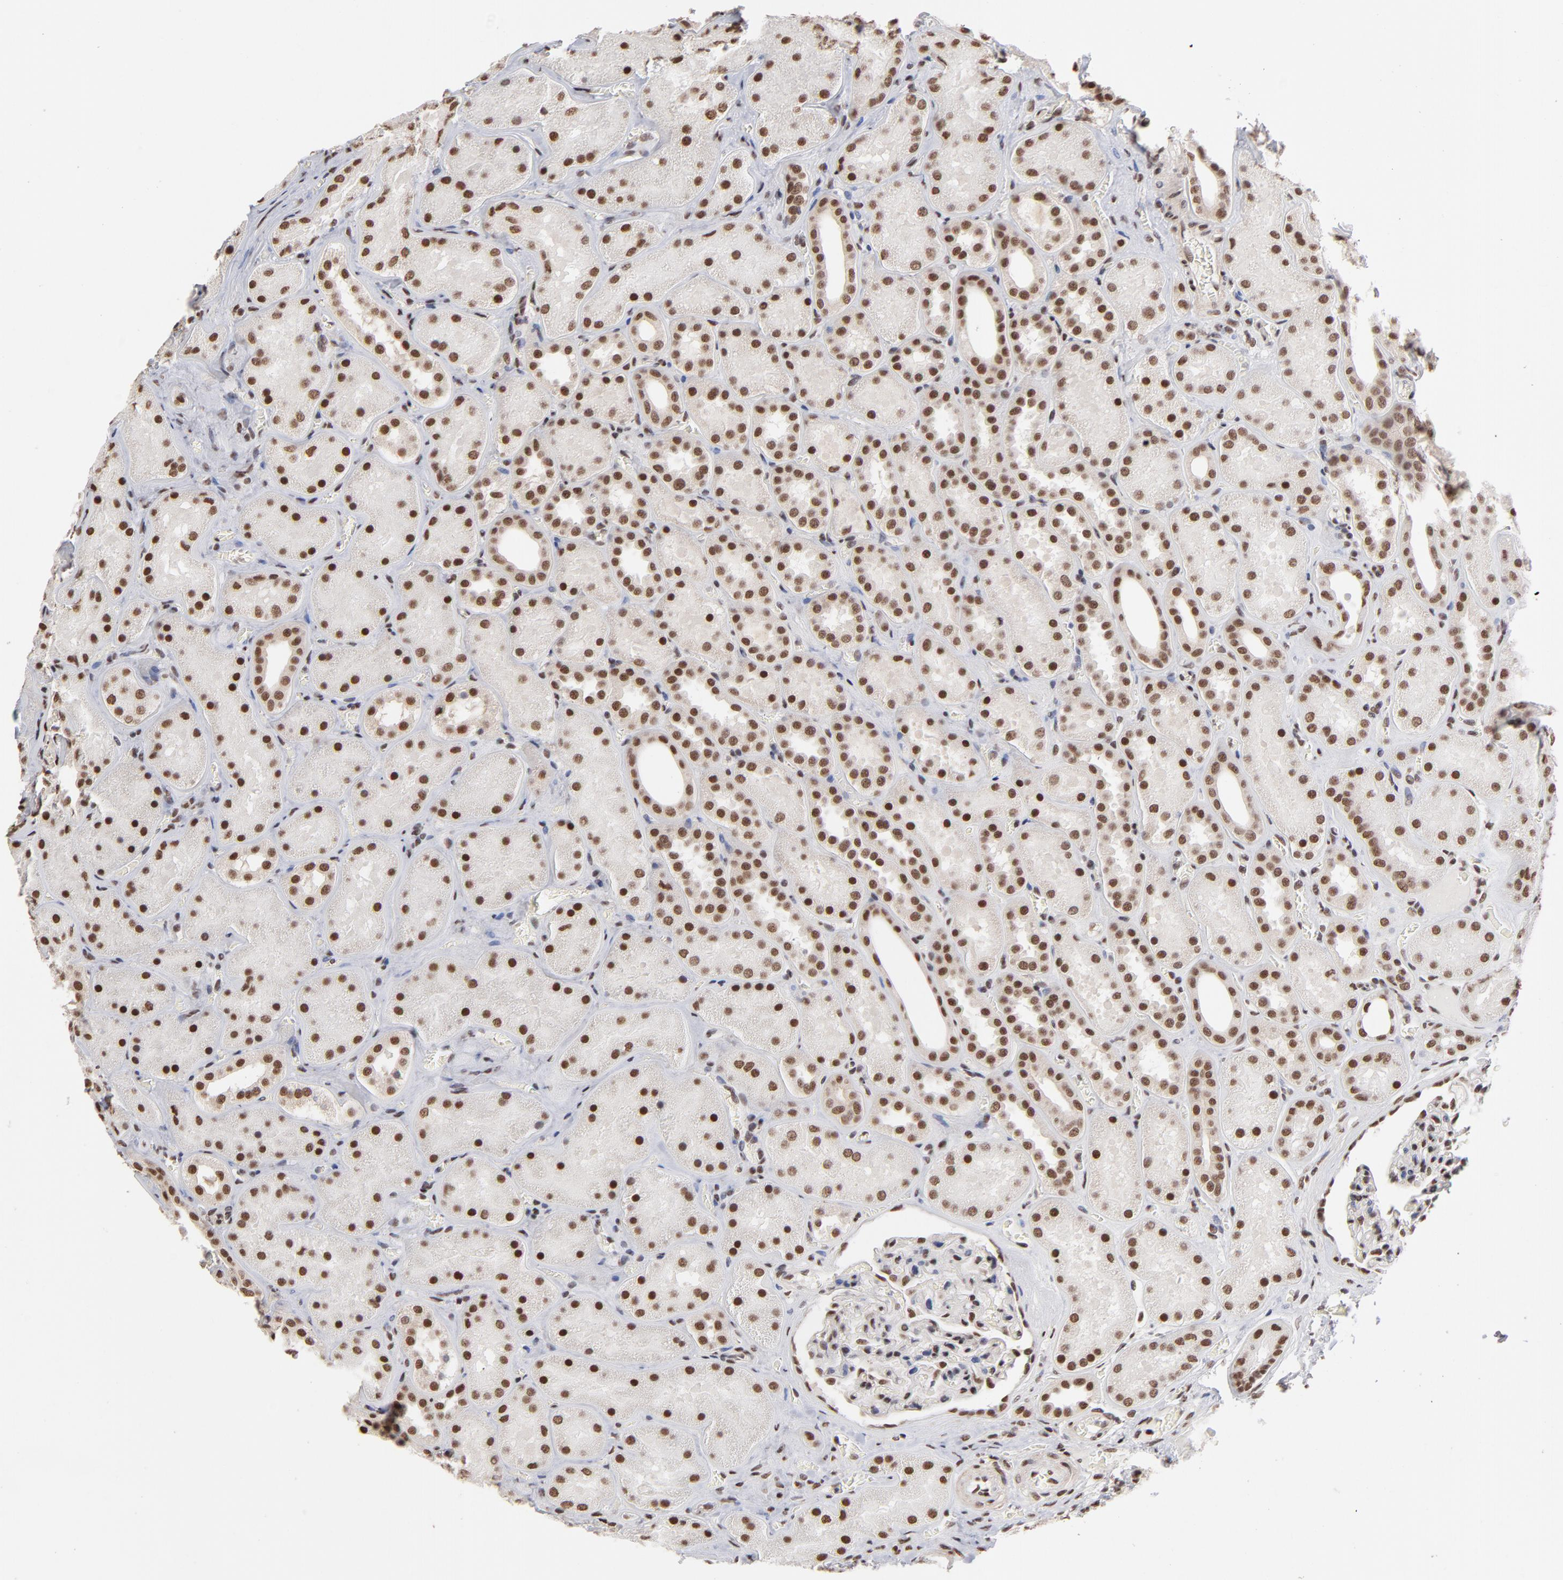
{"staining": {"intensity": "strong", "quantity": ">75%", "location": "nuclear"}, "tissue": "kidney", "cell_type": "Cells in glomeruli", "image_type": "normal", "snomed": [{"axis": "morphology", "description": "Normal tissue, NOS"}, {"axis": "topography", "description": "Kidney"}], "caption": "A histopathology image of kidney stained for a protein displays strong nuclear brown staining in cells in glomeruli.", "gene": "ZNF3", "patient": {"sex": "male", "age": 28}}